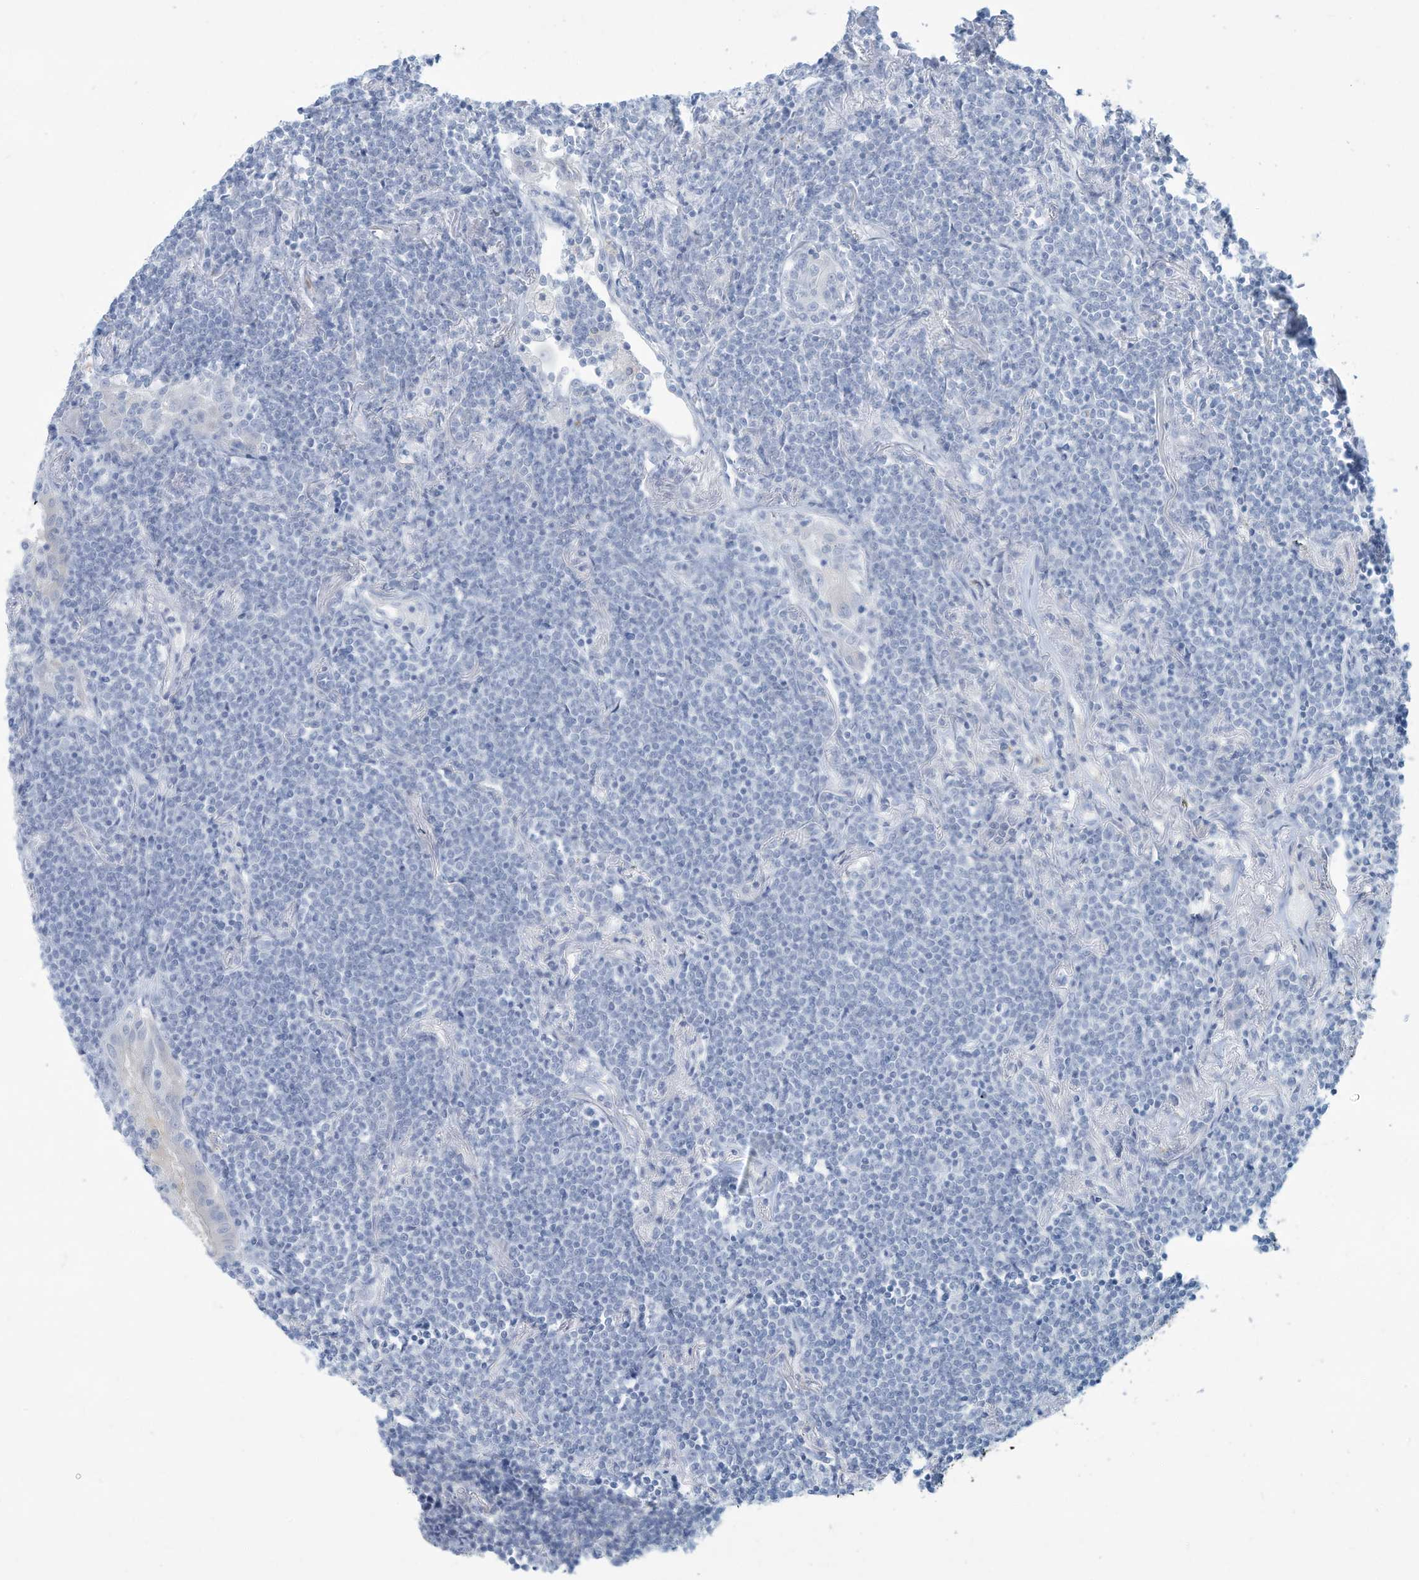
{"staining": {"intensity": "negative", "quantity": "none", "location": "none"}, "tissue": "lymphoma", "cell_type": "Tumor cells", "image_type": "cancer", "snomed": [{"axis": "morphology", "description": "Malignant lymphoma, non-Hodgkin's type, Low grade"}, {"axis": "topography", "description": "Lung"}], "caption": "Micrograph shows no significant protein expression in tumor cells of lymphoma.", "gene": "ERI2", "patient": {"sex": "female", "age": 71}}